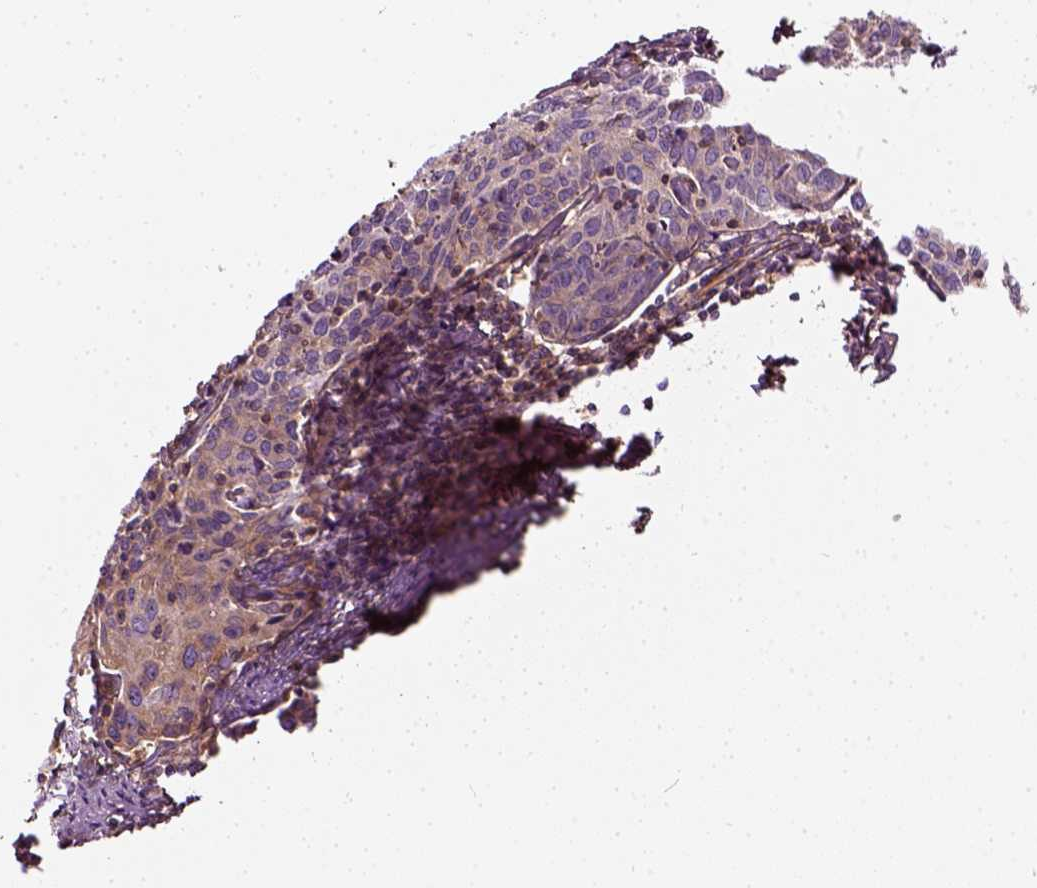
{"staining": {"intensity": "weak", "quantity": "25%-75%", "location": "cytoplasmic/membranous"}, "tissue": "cervical cancer", "cell_type": "Tumor cells", "image_type": "cancer", "snomed": [{"axis": "morphology", "description": "Squamous cell carcinoma, NOS"}, {"axis": "topography", "description": "Cervix"}], "caption": "A brown stain labels weak cytoplasmic/membranous expression of a protein in human cervical cancer tumor cells.", "gene": "COL6A2", "patient": {"sex": "female", "age": 62}}